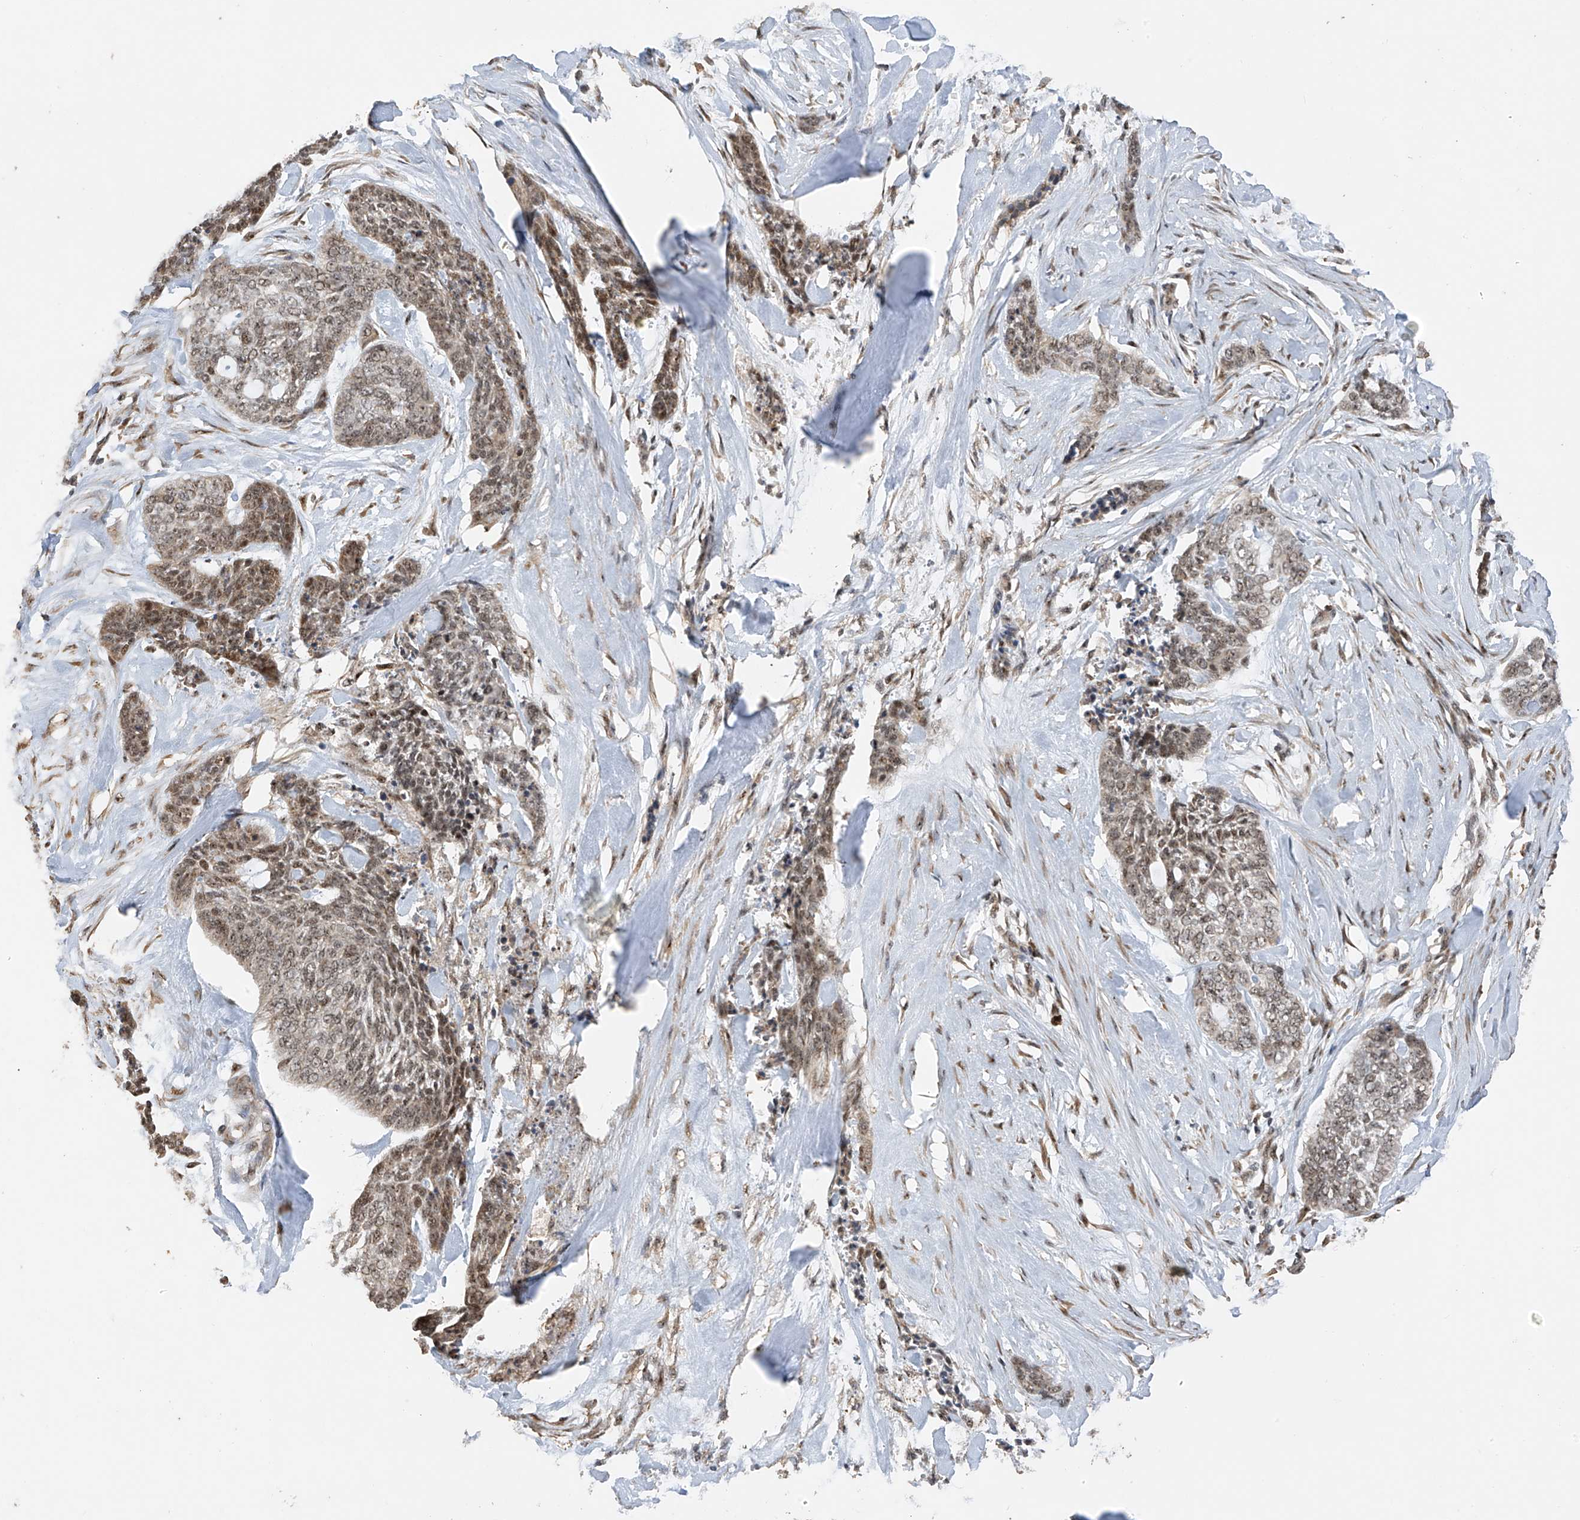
{"staining": {"intensity": "moderate", "quantity": ">75%", "location": "nuclear"}, "tissue": "skin cancer", "cell_type": "Tumor cells", "image_type": "cancer", "snomed": [{"axis": "morphology", "description": "Basal cell carcinoma"}, {"axis": "topography", "description": "Skin"}], "caption": "Moderate nuclear protein positivity is appreciated in approximately >75% of tumor cells in skin cancer (basal cell carcinoma).", "gene": "ERLEC1", "patient": {"sex": "female", "age": 64}}